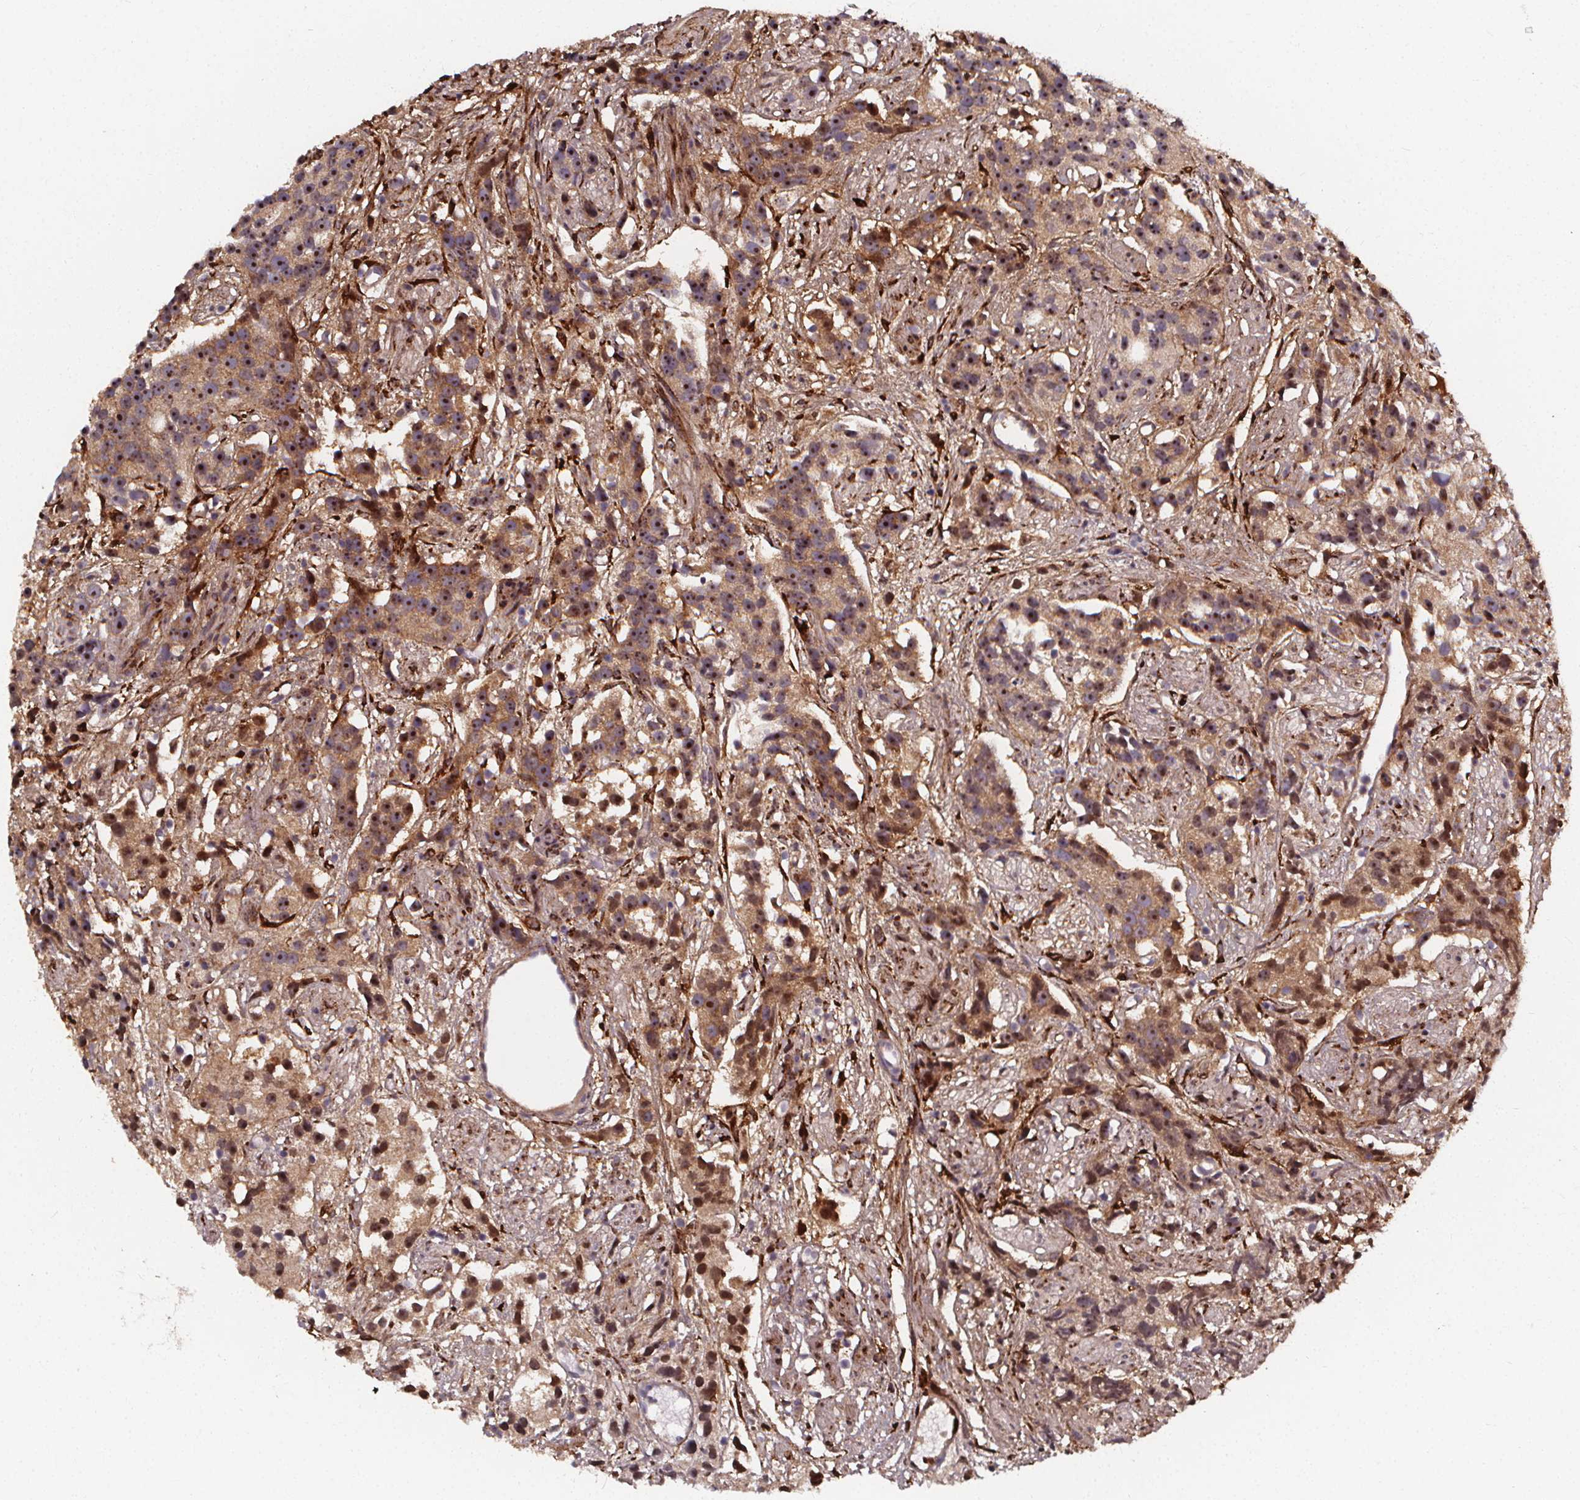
{"staining": {"intensity": "moderate", "quantity": ">75%", "location": "cytoplasmic/membranous,nuclear"}, "tissue": "prostate cancer", "cell_type": "Tumor cells", "image_type": "cancer", "snomed": [{"axis": "morphology", "description": "Adenocarcinoma, High grade"}, {"axis": "topography", "description": "Prostate"}], "caption": "Immunohistochemistry of prostate cancer reveals medium levels of moderate cytoplasmic/membranous and nuclear expression in about >75% of tumor cells.", "gene": "AEBP1", "patient": {"sex": "male", "age": 68}}